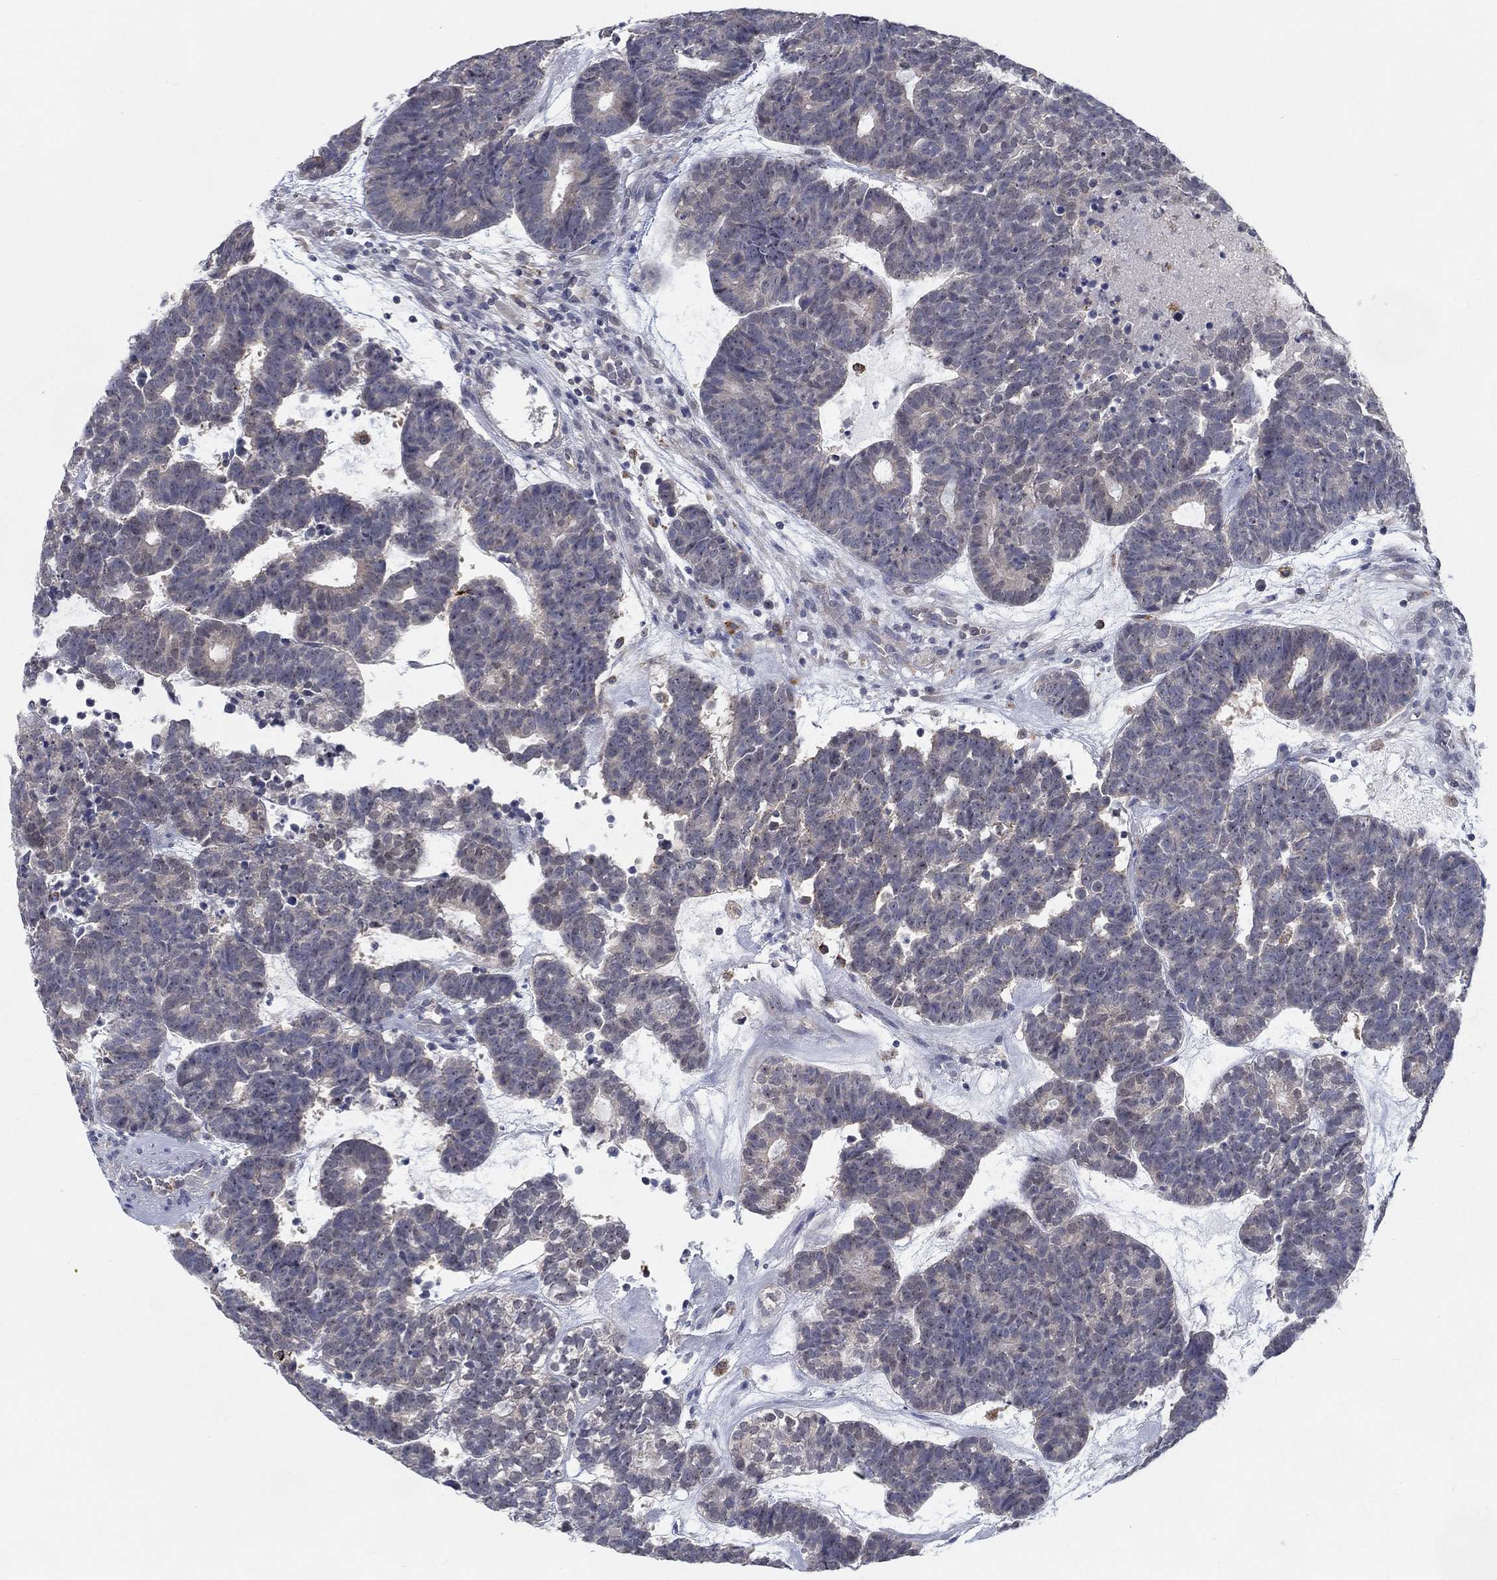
{"staining": {"intensity": "negative", "quantity": "none", "location": "none"}, "tissue": "head and neck cancer", "cell_type": "Tumor cells", "image_type": "cancer", "snomed": [{"axis": "morphology", "description": "Adenocarcinoma, NOS"}, {"axis": "topography", "description": "Head-Neck"}], "caption": "Photomicrograph shows no significant protein expression in tumor cells of head and neck cancer (adenocarcinoma). (Brightfield microscopy of DAB (3,3'-diaminobenzidine) immunohistochemistry at high magnification).", "gene": "MTSS2", "patient": {"sex": "female", "age": 81}}